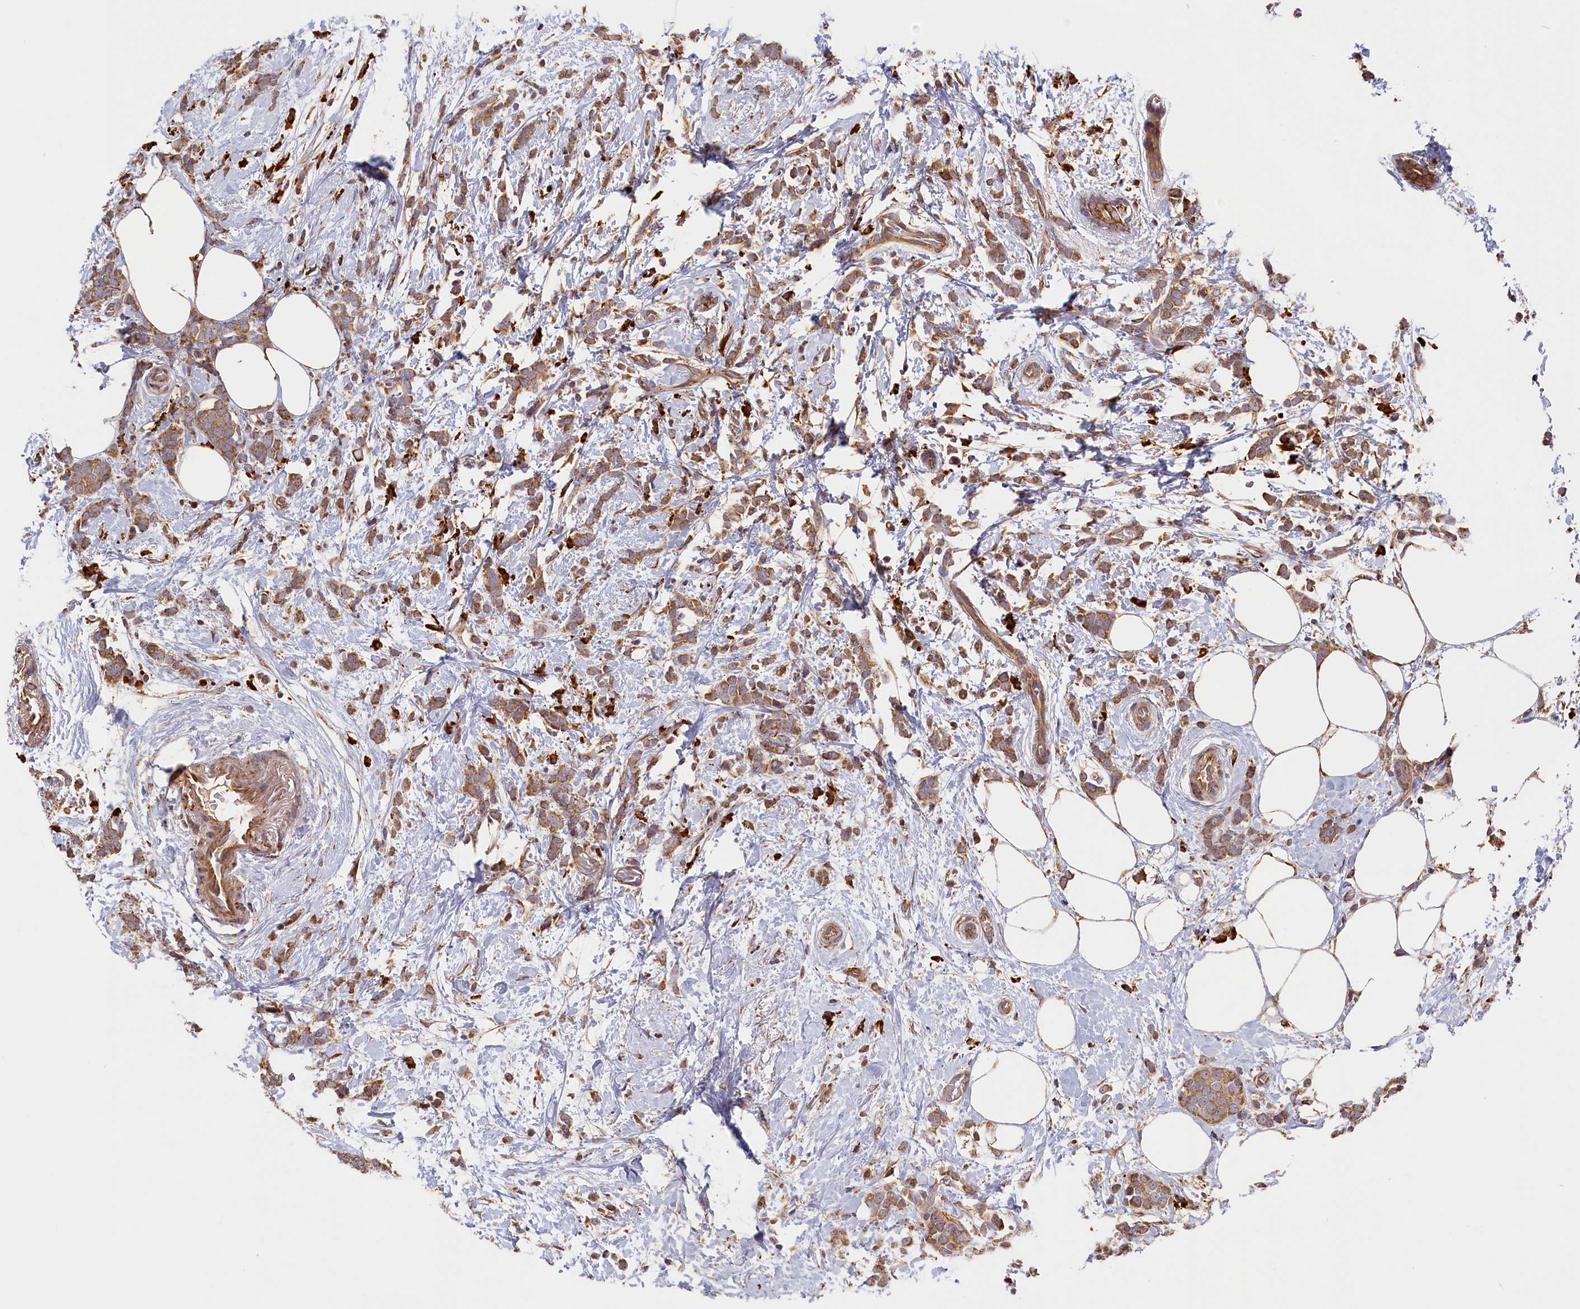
{"staining": {"intensity": "moderate", "quantity": ">75%", "location": "cytoplasmic/membranous"}, "tissue": "breast cancer", "cell_type": "Tumor cells", "image_type": "cancer", "snomed": [{"axis": "morphology", "description": "Lobular carcinoma"}, {"axis": "topography", "description": "Breast"}], "caption": "There is medium levels of moderate cytoplasmic/membranous expression in tumor cells of lobular carcinoma (breast), as demonstrated by immunohistochemical staining (brown color).", "gene": "CEP44", "patient": {"sex": "female", "age": 58}}